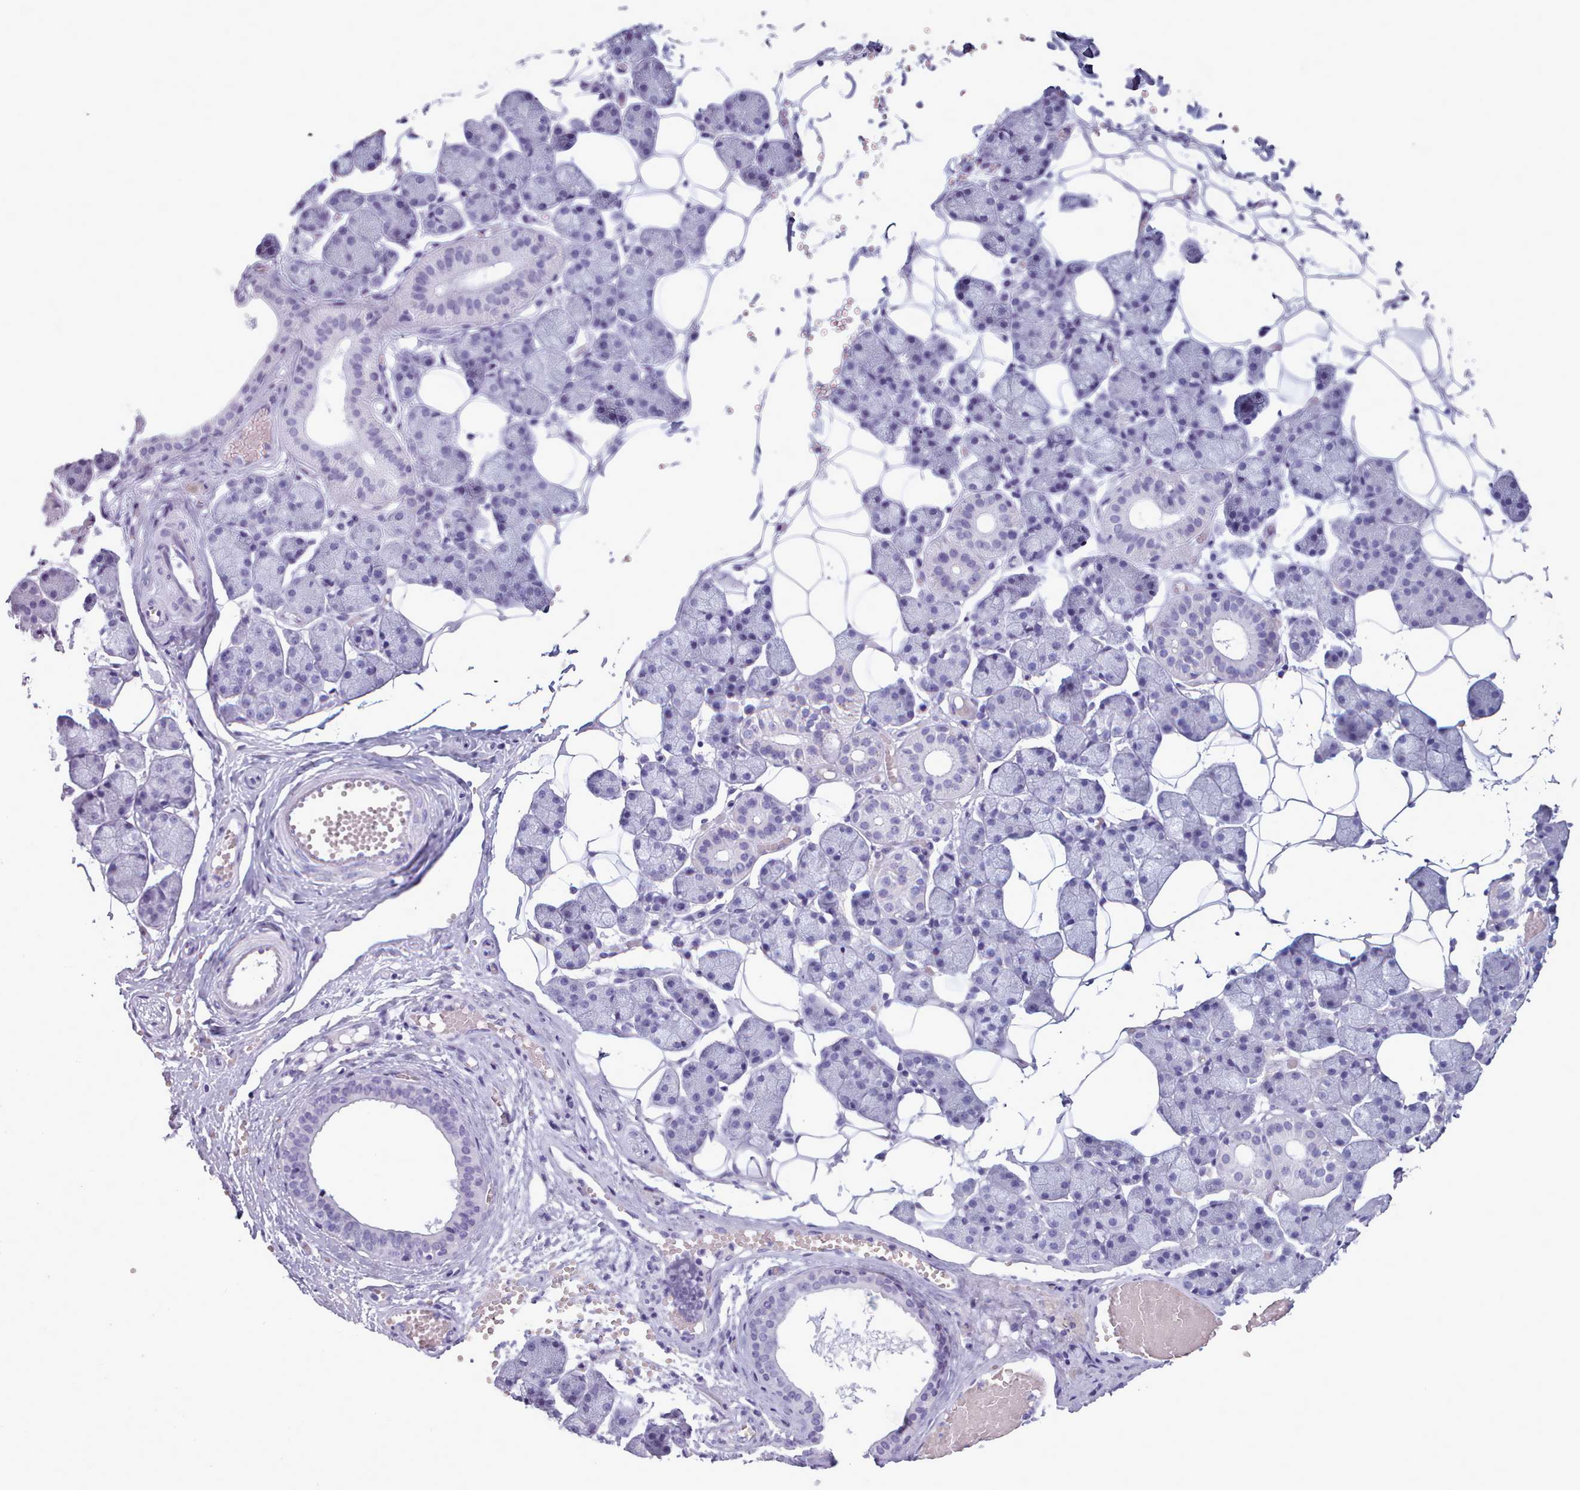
{"staining": {"intensity": "negative", "quantity": "none", "location": "none"}, "tissue": "salivary gland", "cell_type": "Glandular cells", "image_type": "normal", "snomed": [{"axis": "morphology", "description": "Normal tissue, NOS"}, {"axis": "topography", "description": "Salivary gland"}], "caption": "Glandular cells show no significant protein staining in unremarkable salivary gland. (Stains: DAB (3,3'-diaminobenzidine) IHC with hematoxylin counter stain, Microscopy: brightfield microscopy at high magnification).", "gene": "ZNF43", "patient": {"sex": "female", "age": 33}}